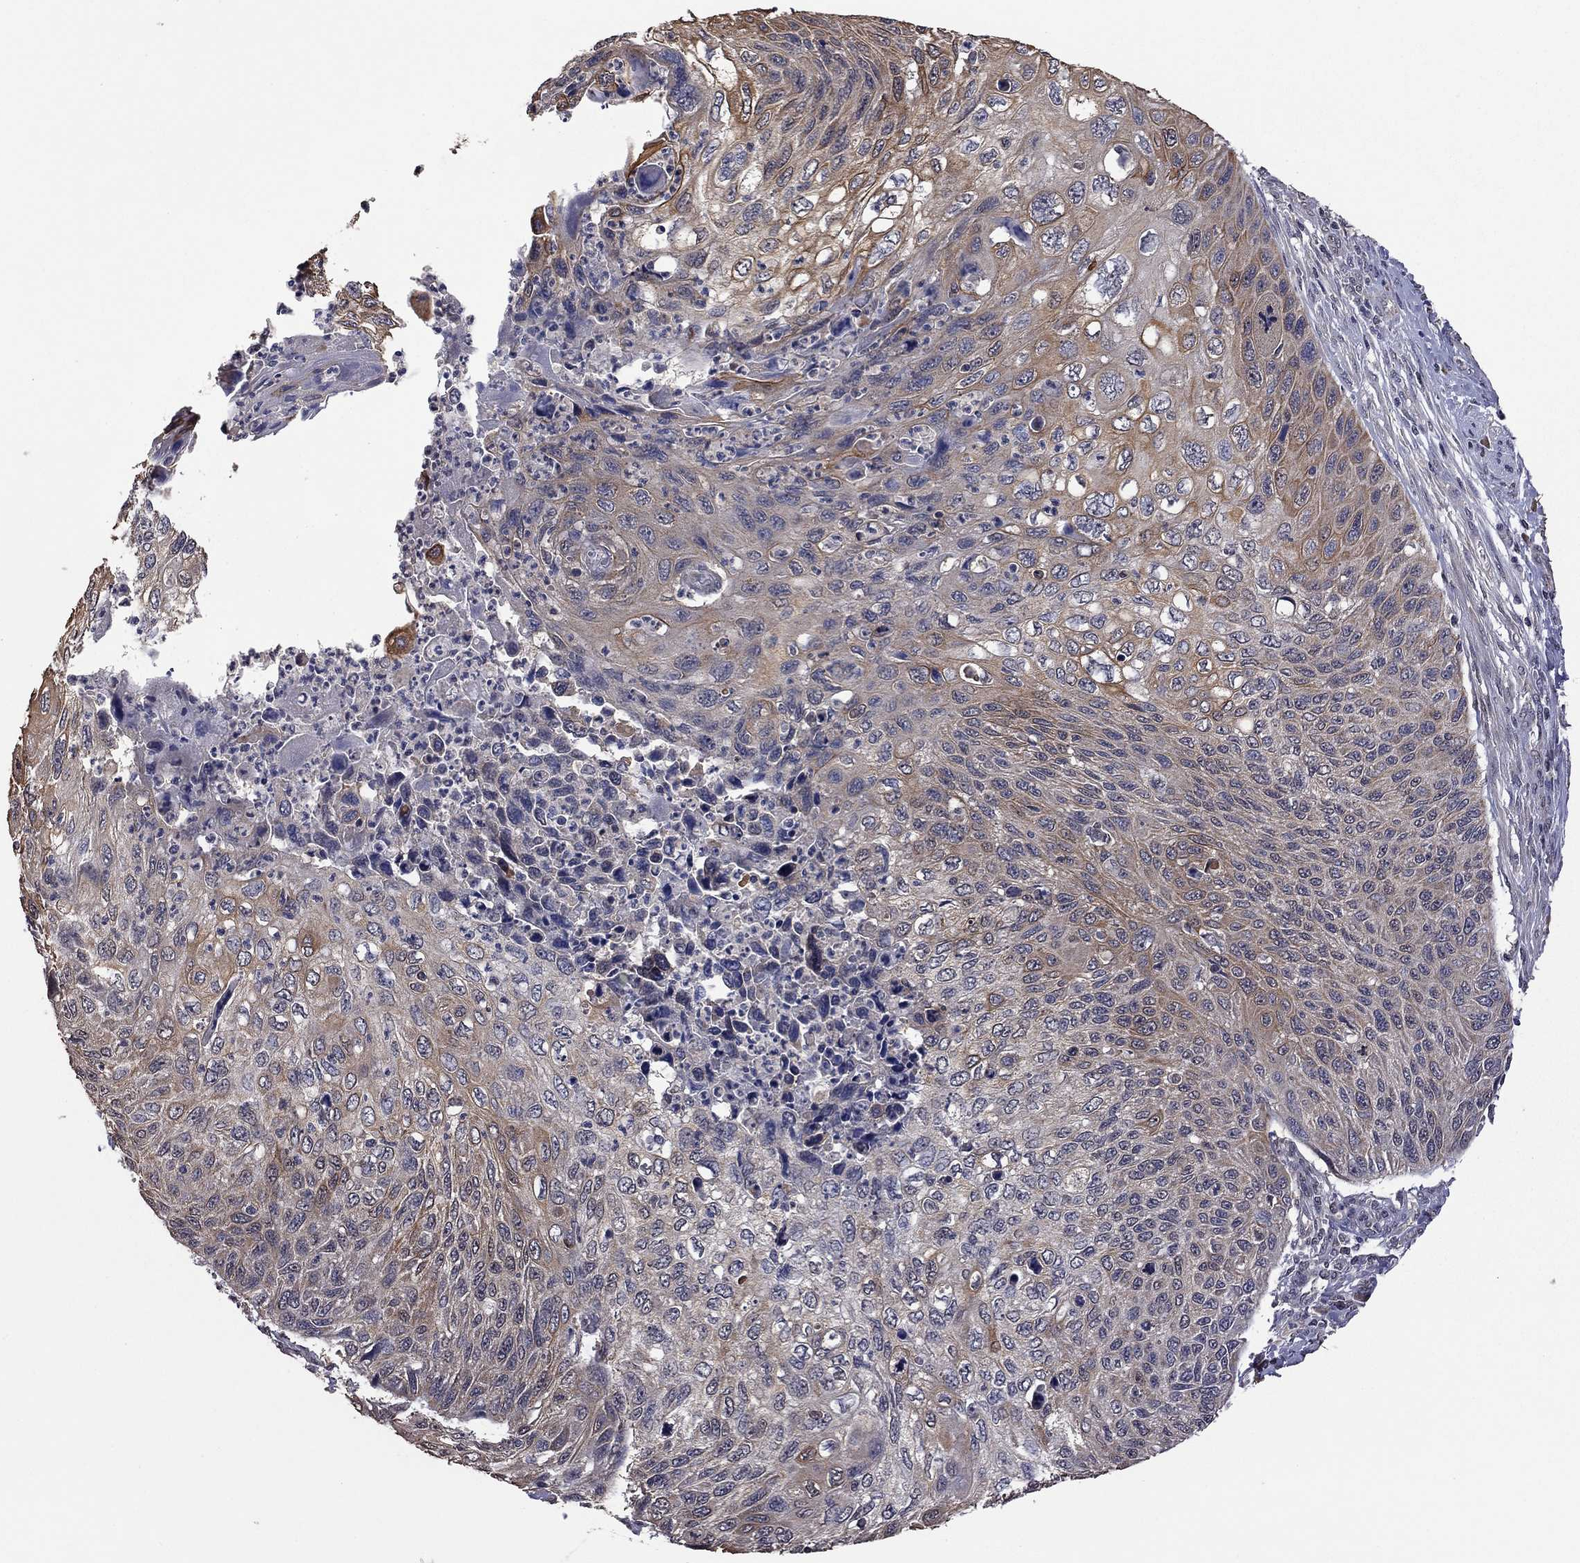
{"staining": {"intensity": "strong", "quantity": "<25%", "location": "cytoplasmic/membranous"}, "tissue": "cervical cancer", "cell_type": "Tumor cells", "image_type": "cancer", "snomed": [{"axis": "morphology", "description": "Squamous cell carcinoma, NOS"}, {"axis": "topography", "description": "Cervix"}], "caption": "Immunohistochemistry (IHC) (DAB (3,3'-diaminobenzidine)) staining of human cervical squamous cell carcinoma demonstrates strong cytoplasmic/membranous protein expression in approximately <25% of tumor cells.", "gene": "TSNARE1", "patient": {"sex": "female", "age": 70}}